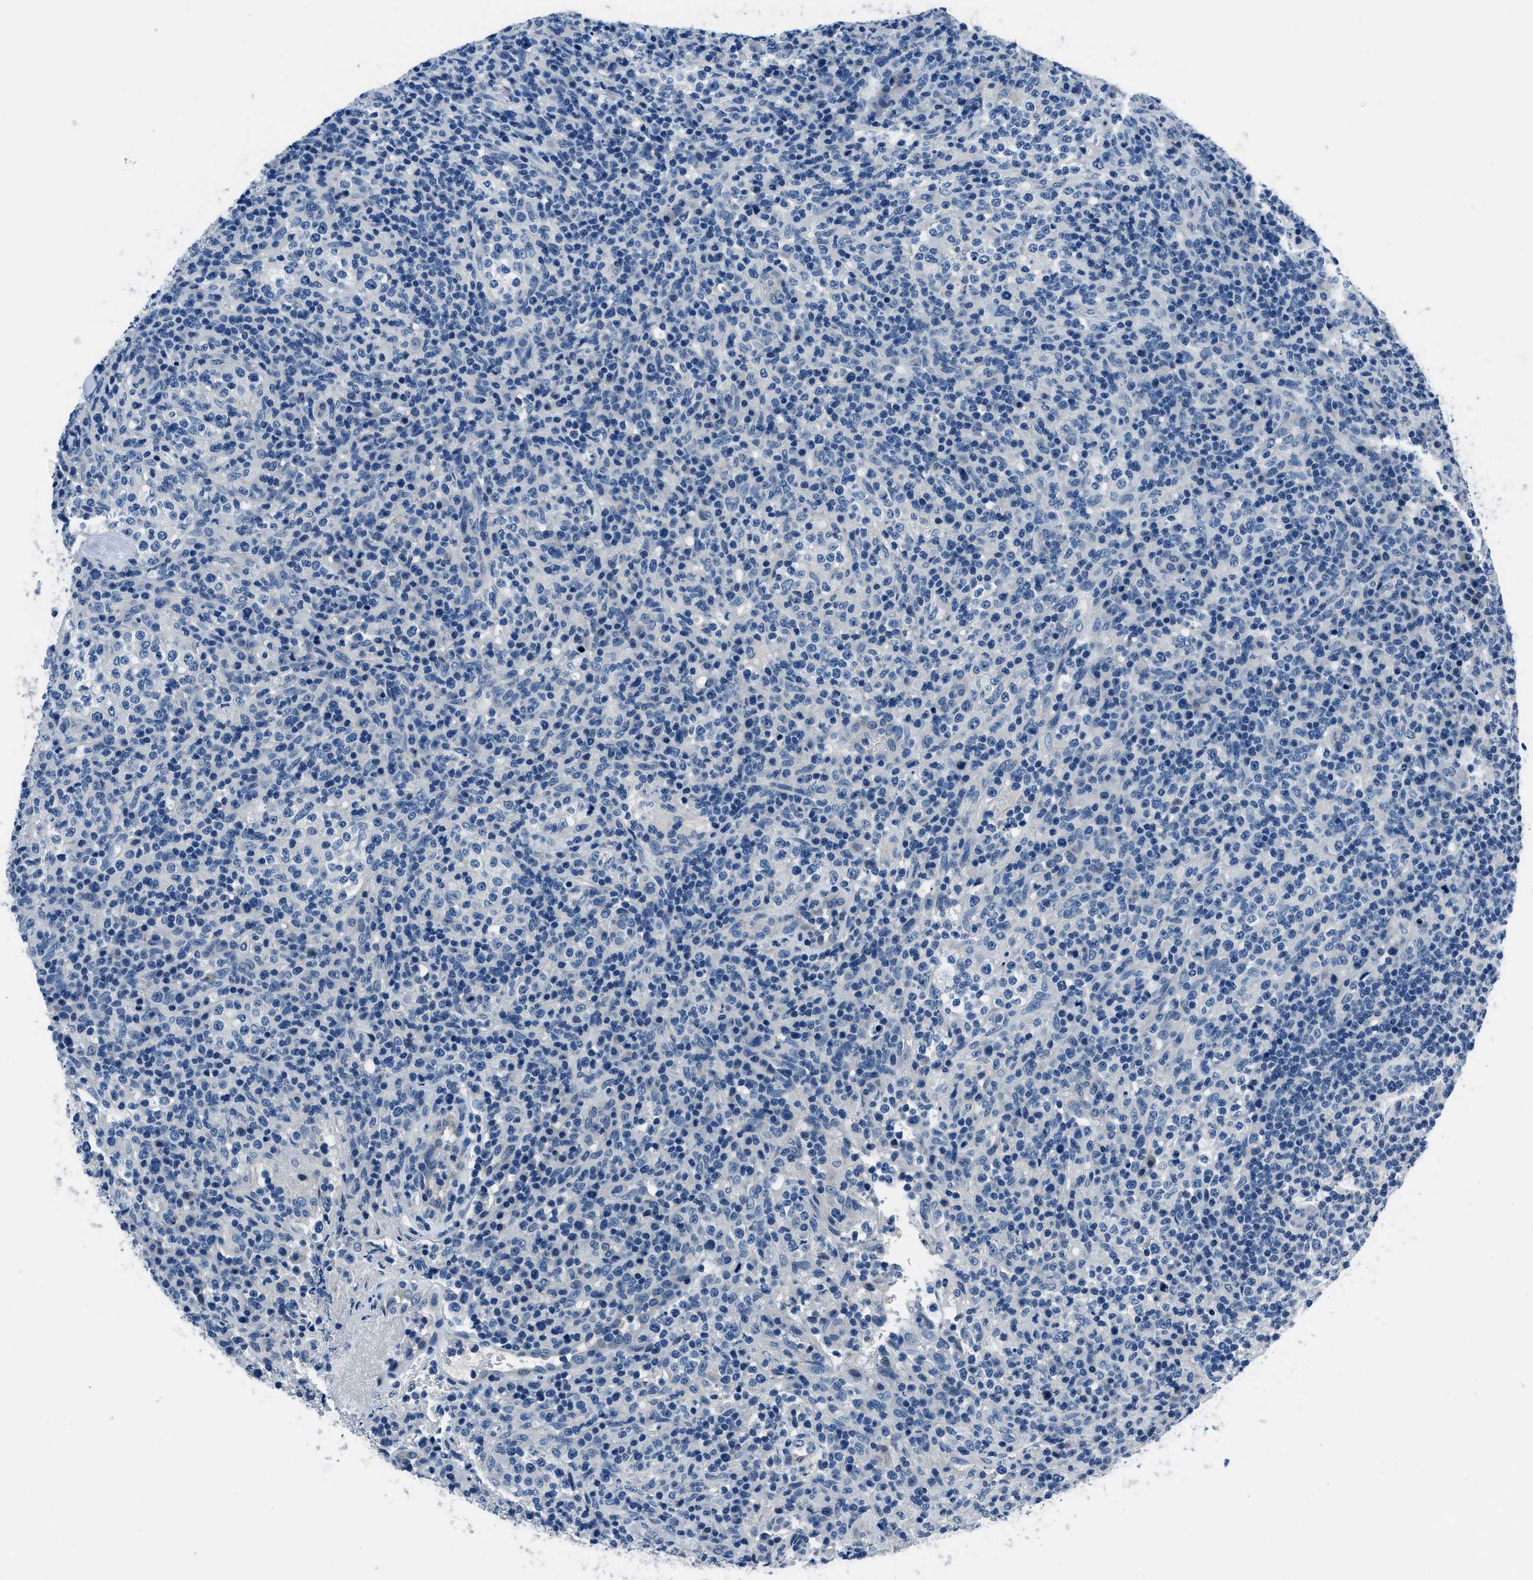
{"staining": {"intensity": "negative", "quantity": "none", "location": "none"}, "tissue": "lymphoma", "cell_type": "Tumor cells", "image_type": "cancer", "snomed": [{"axis": "morphology", "description": "Malignant lymphoma, non-Hodgkin's type, High grade"}, {"axis": "topography", "description": "Lymph node"}], "caption": "The IHC photomicrograph has no significant staining in tumor cells of lymphoma tissue.", "gene": "GJA3", "patient": {"sex": "female", "age": 76}}